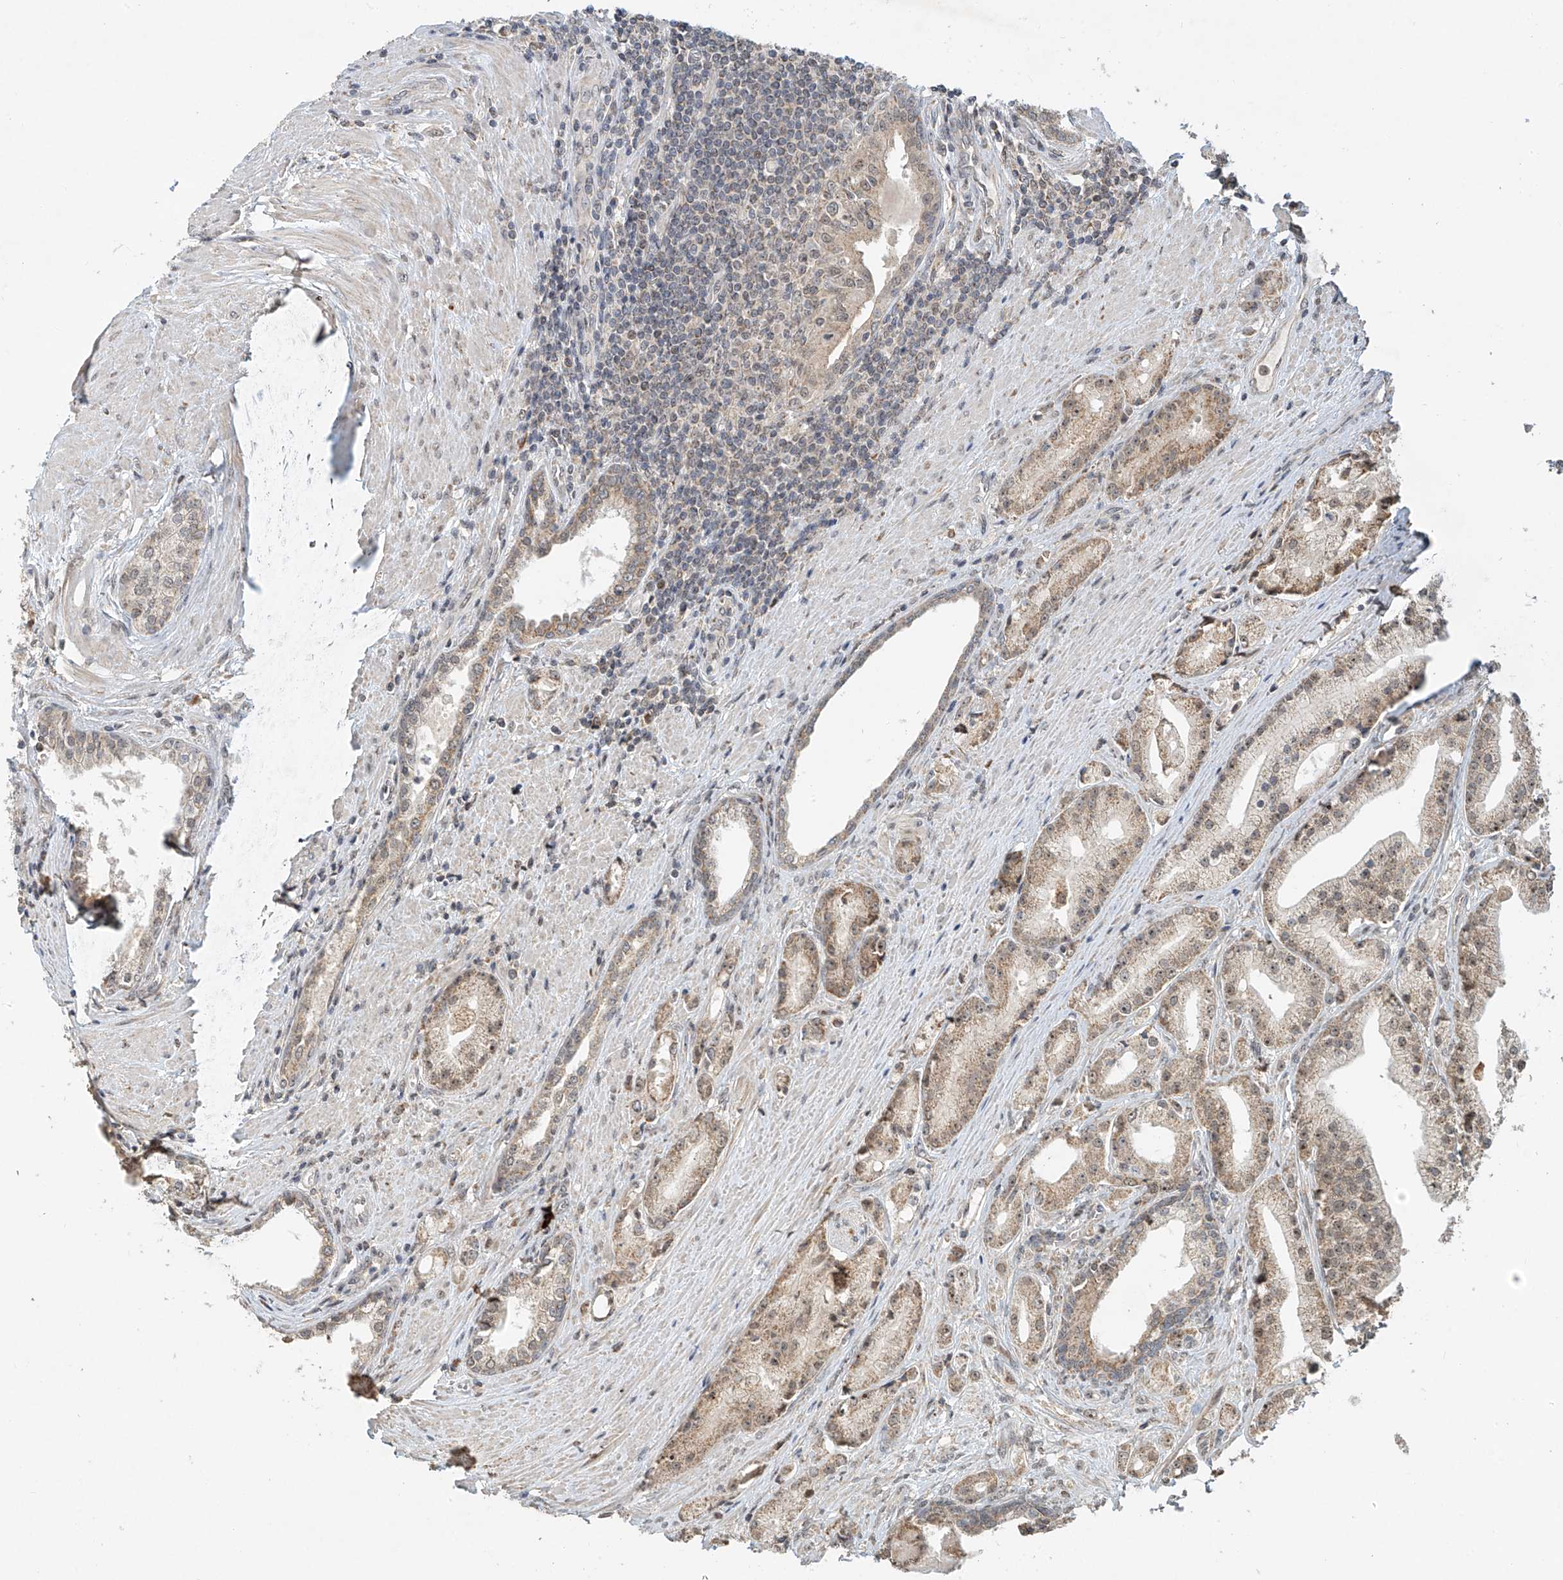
{"staining": {"intensity": "weak", "quantity": "25%-75%", "location": "cytoplasmic/membranous,nuclear"}, "tissue": "prostate cancer", "cell_type": "Tumor cells", "image_type": "cancer", "snomed": [{"axis": "morphology", "description": "Adenocarcinoma, Low grade"}, {"axis": "topography", "description": "Prostate"}], "caption": "Tumor cells exhibit low levels of weak cytoplasmic/membranous and nuclear staining in approximately 25%-75% of cells in low-grade adenocarcinoma (prostate). The staining is performed using DAB (3,3'-diaminobenzidine) brown chromogen to label protein expression. The nuclei are counter-stained blue using hematoxylin.", "gene": "SYTL3", "patient": {"sex": "male", "age": 67}}